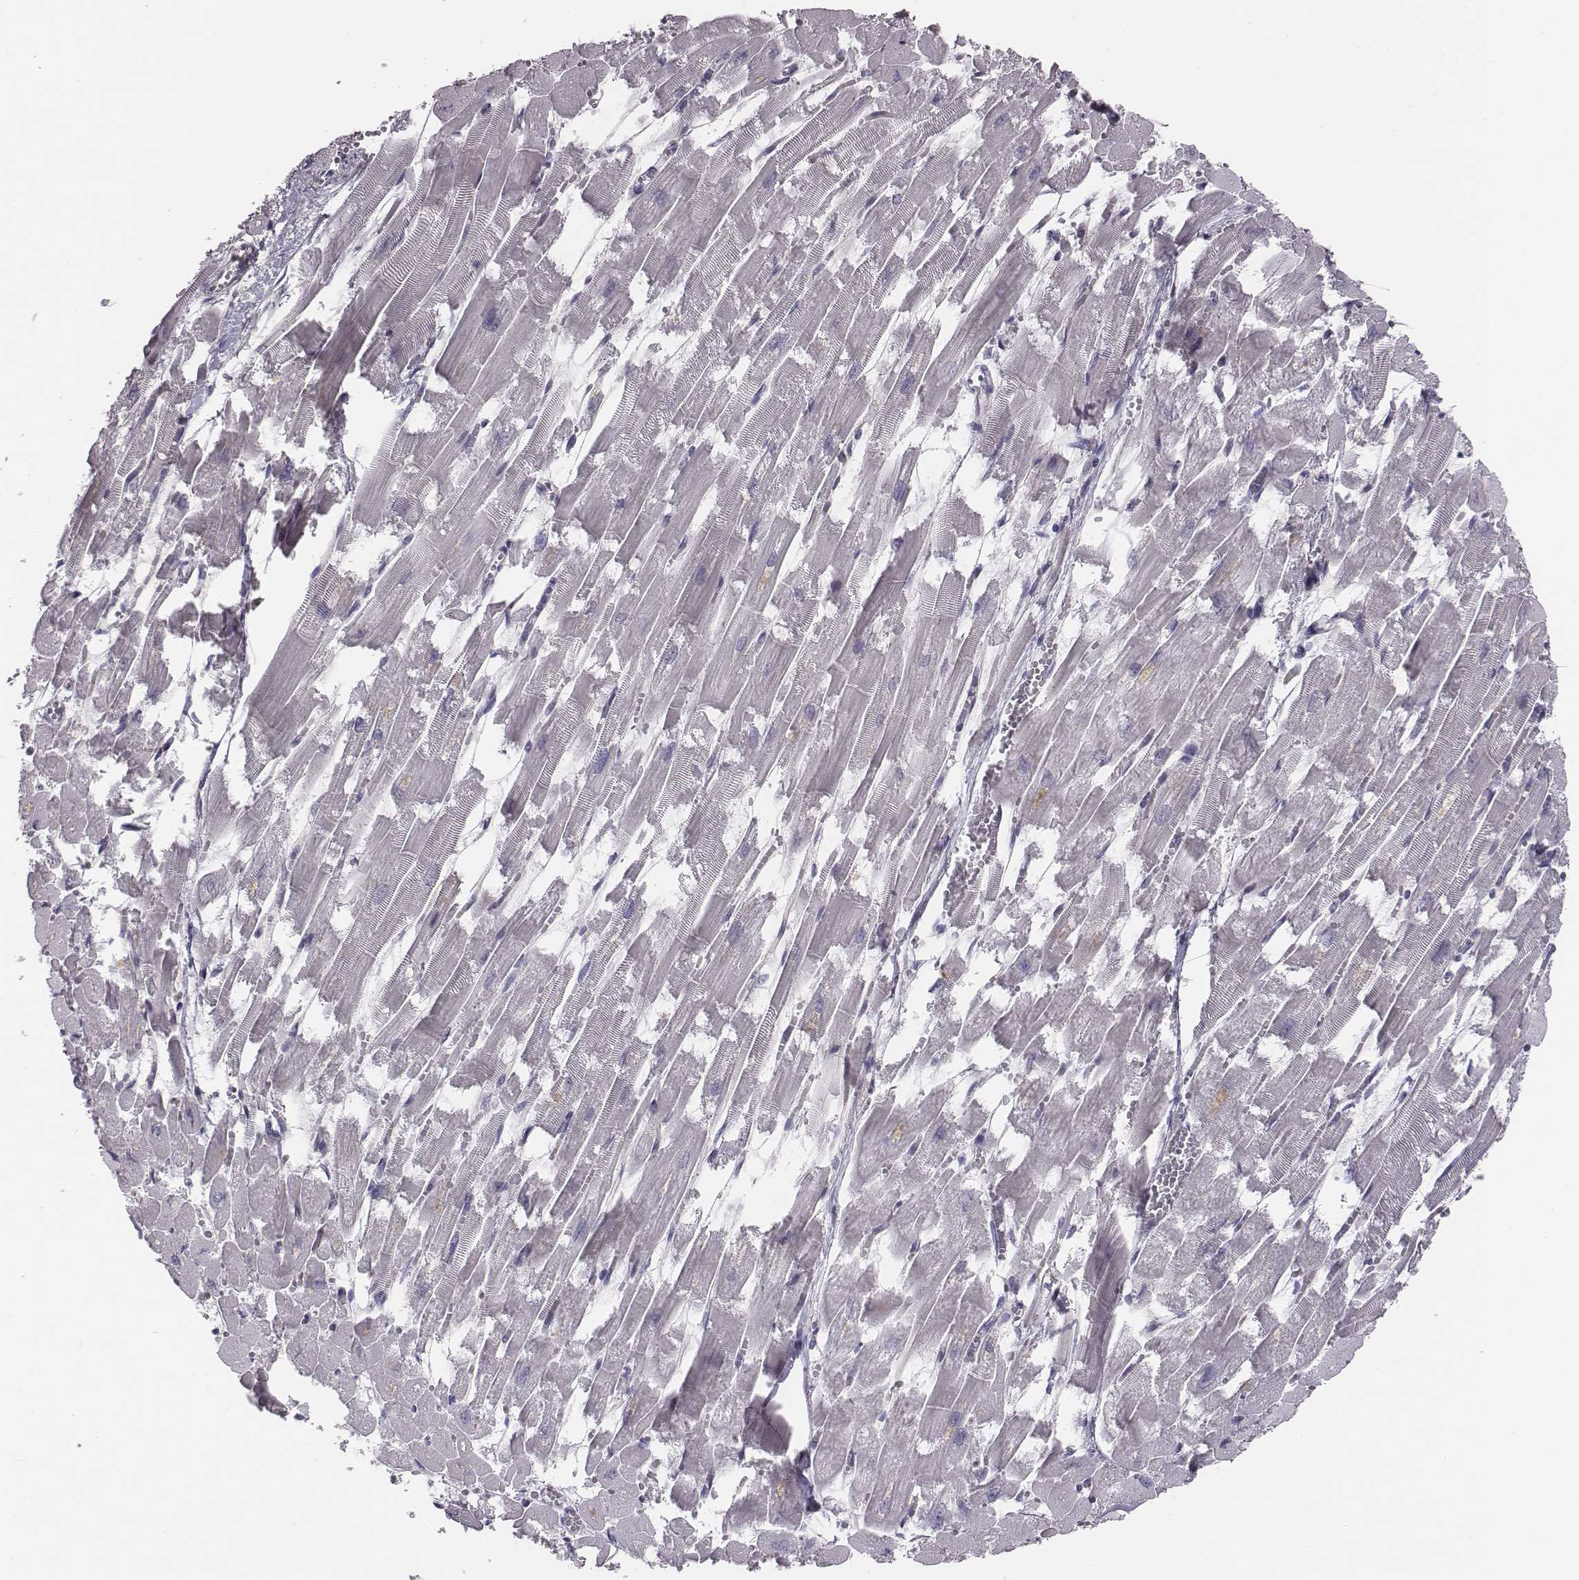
{"staining": {"intensity": "negative", "quantity": "none", "location": "none"}, "tissue": "heart muscle", "cell_type": "Cardiomyocytes", "image_type": "normal", "snomed": [{"axis": "morphology", "description": "Normal tissue, NOS"}, {"axis": "topography", "description": "Heart"}], "caption": "A histopathology image of human heart muscle is negative for staining in cardiomyocytes. The staining was performed using DAB to visualize the protein expression in brown, while the nuclei were stained in blue with hematoxylin (Magnification: 20x).", "gene": "CACNG4", "patient": {"sex": "female", "age": 52}}